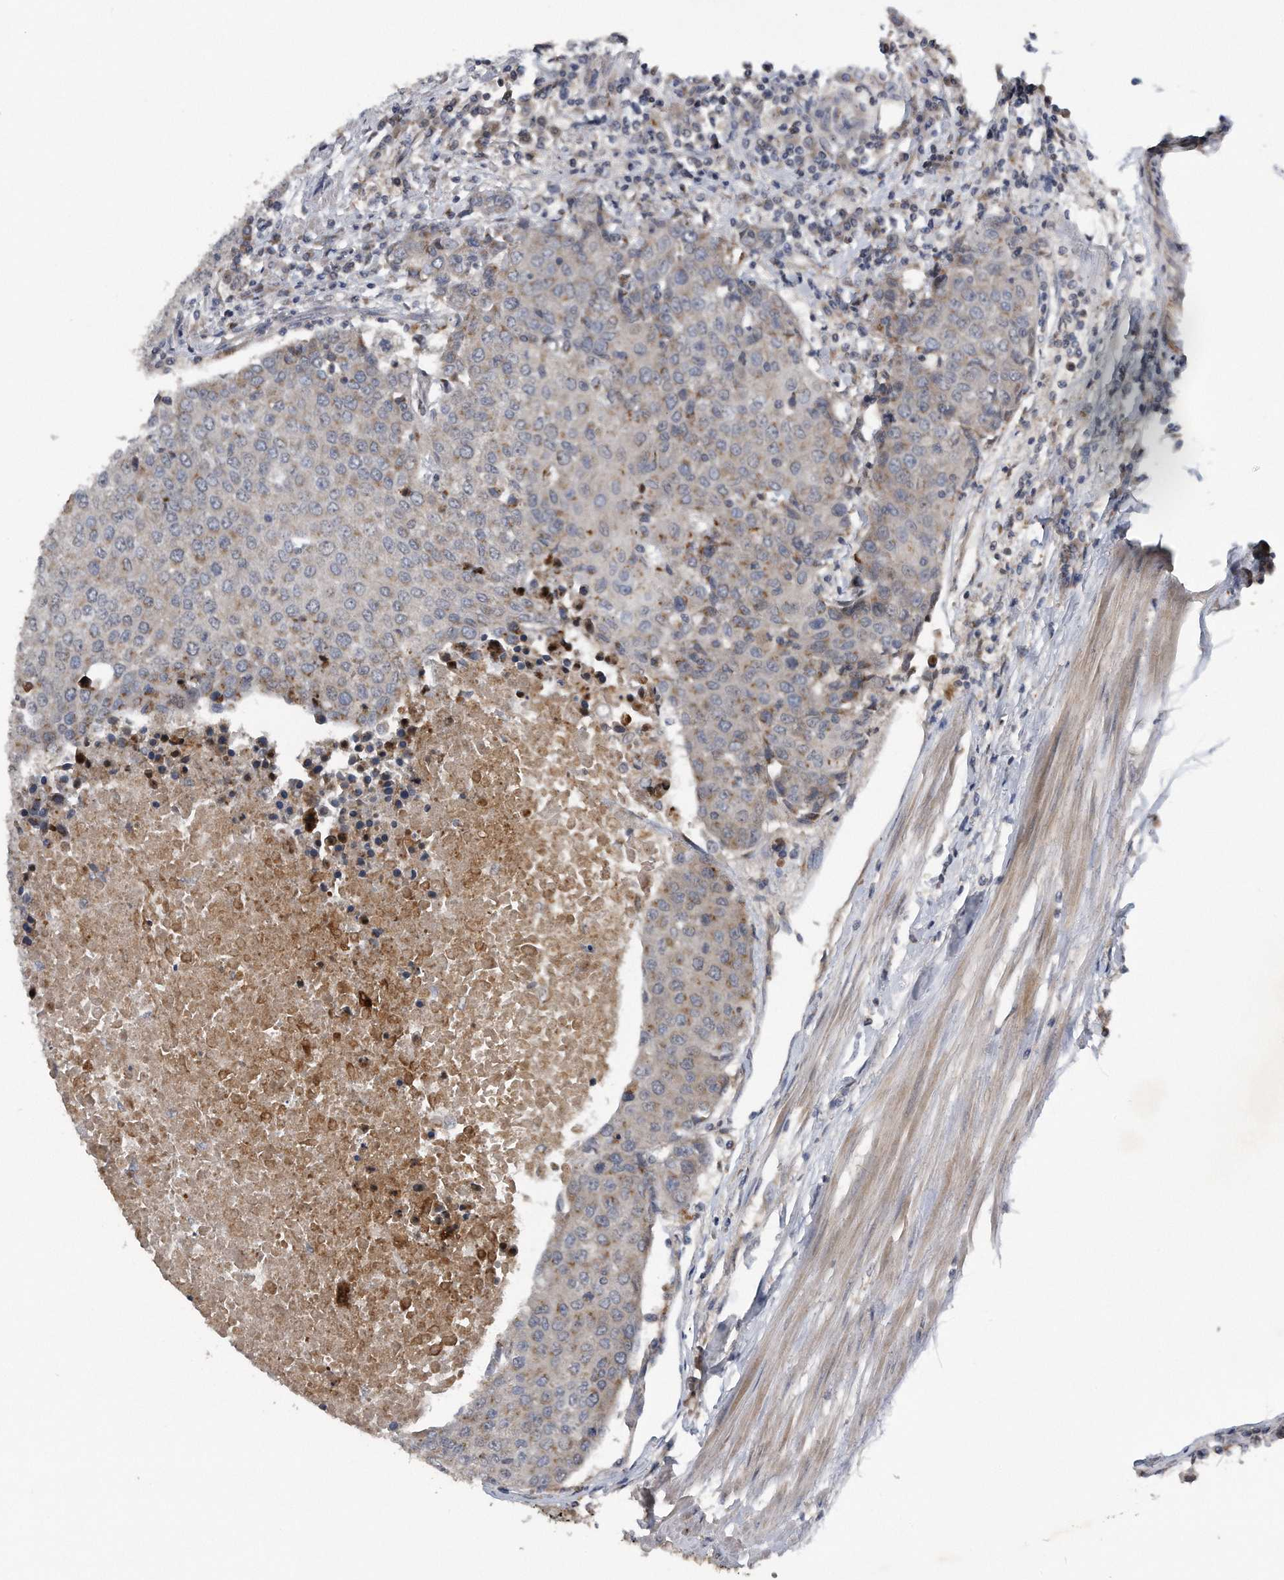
{"staining": {"intensity": "moderate", "quantity": "<25%", "location": "cytoplasmic/membranous"}, "tissue": "urothelial cancer", "cell_type": "Tumor cells", "image_type": "cancer", "snomed": [{"axis": "morphology", "description": "Urothelial carcinoma, High grade"}, {"axis": "topography", "description": "Urinary bladder"}], "caption": "Brown immunohistochemical staining in urothelial cancer exhibits moderate cytoplasmic/membranous staining in about <25% of tumor cells.", "gene": "LYRM4", "patient": {"sex": "female", "age": 85}}